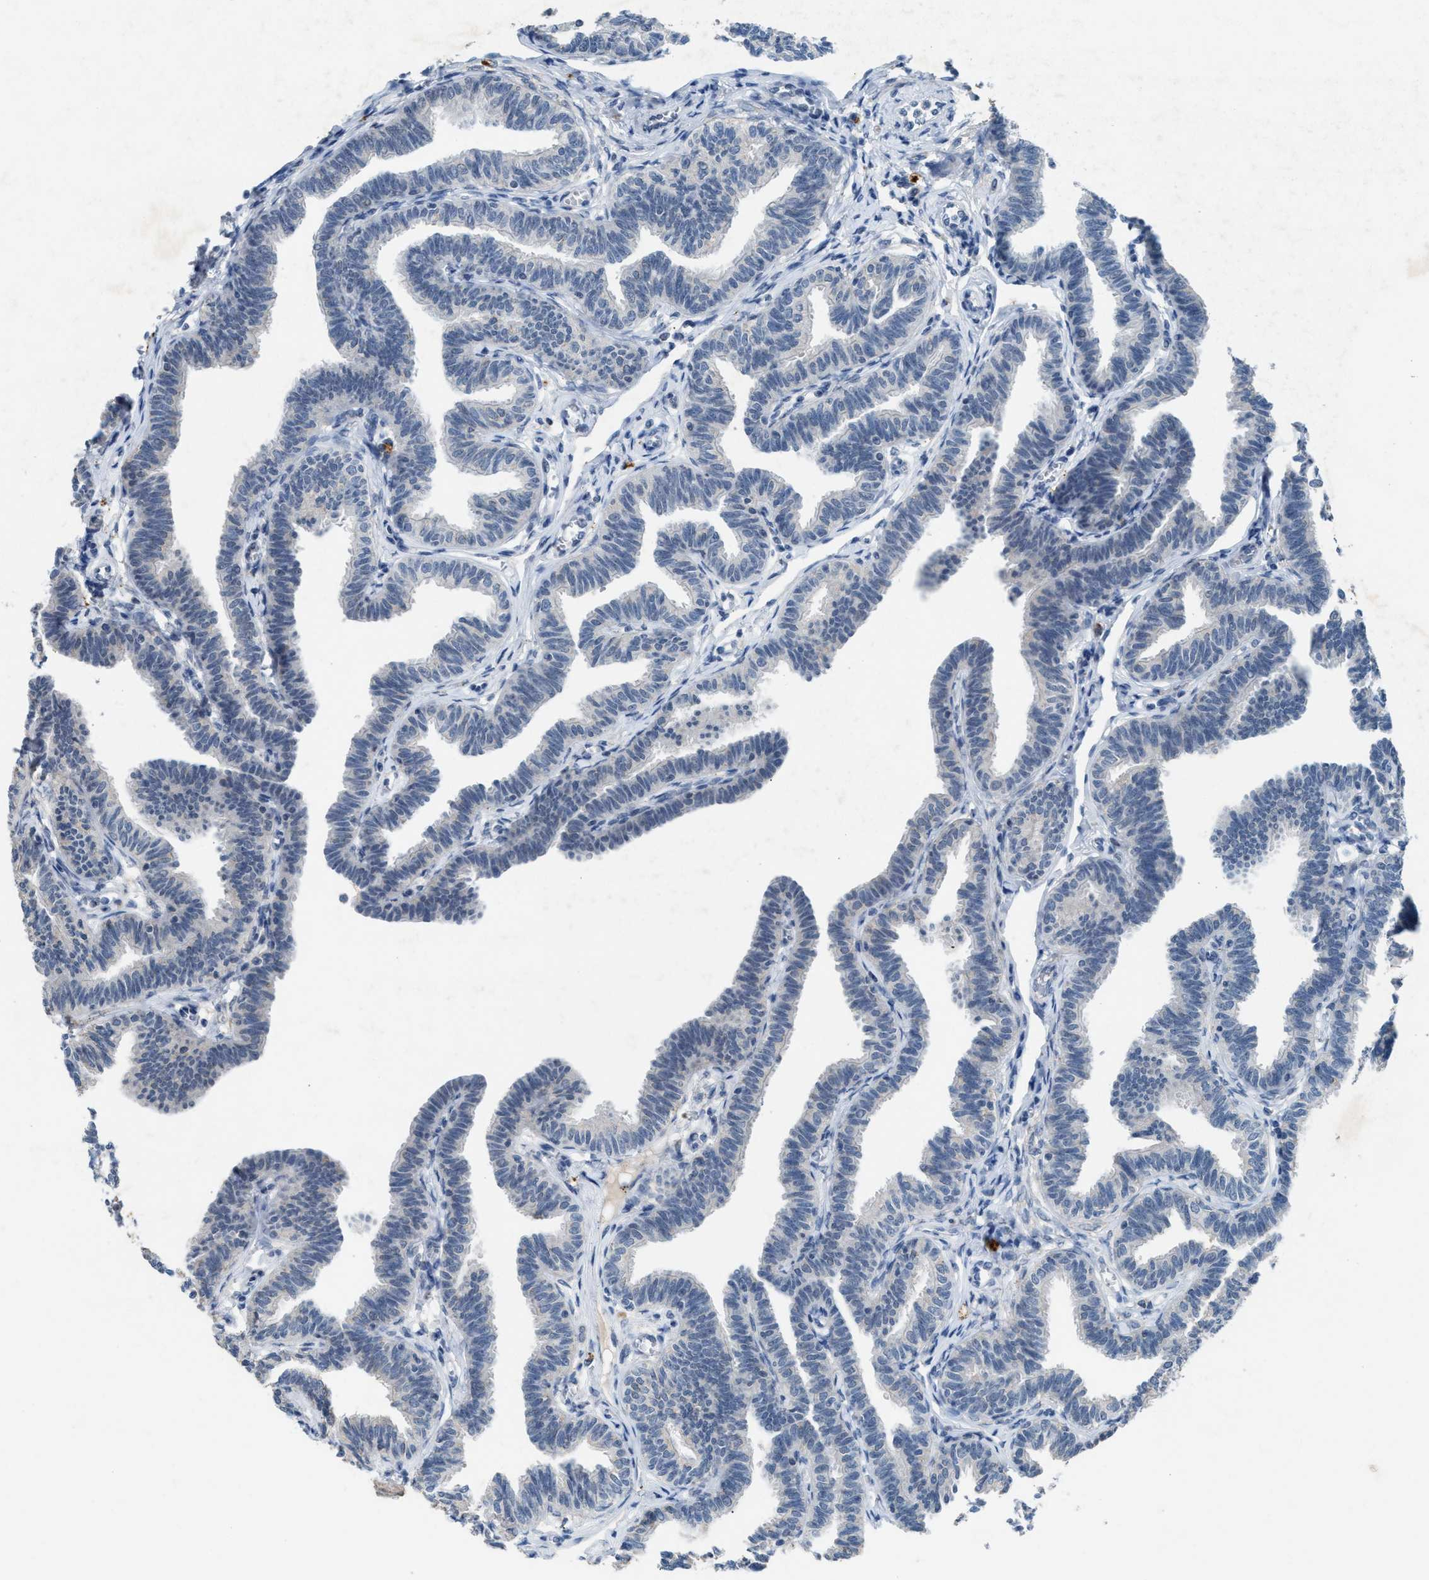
{"staining": {"intensity": "moderate", "quantity": "<25%", "location": "cytoplasmic/membranous"}, "tissue": "fallopian tube", "cell_type": "Glandular cells", "image_type": "normal", "snomed": [{"axis": "morphology", "description": "Normal tissue, NOS"}, {"axis": "topography", "description": "Fallopian tube"}, {"axis": "topography", "description": "Ovary"}], "caption": "Protein expression analysis of unremarkable human fallopian tube reveals moderate cytoplasmic/membranous expression in approximately <25% of glandular cells. (DAB (3,3'-diaminobenzidine) IHC, brown staining for protein, blue staining for nuclei).", "gene": "SLC5A5", "patient": {"sex": "female", "age": 23}}